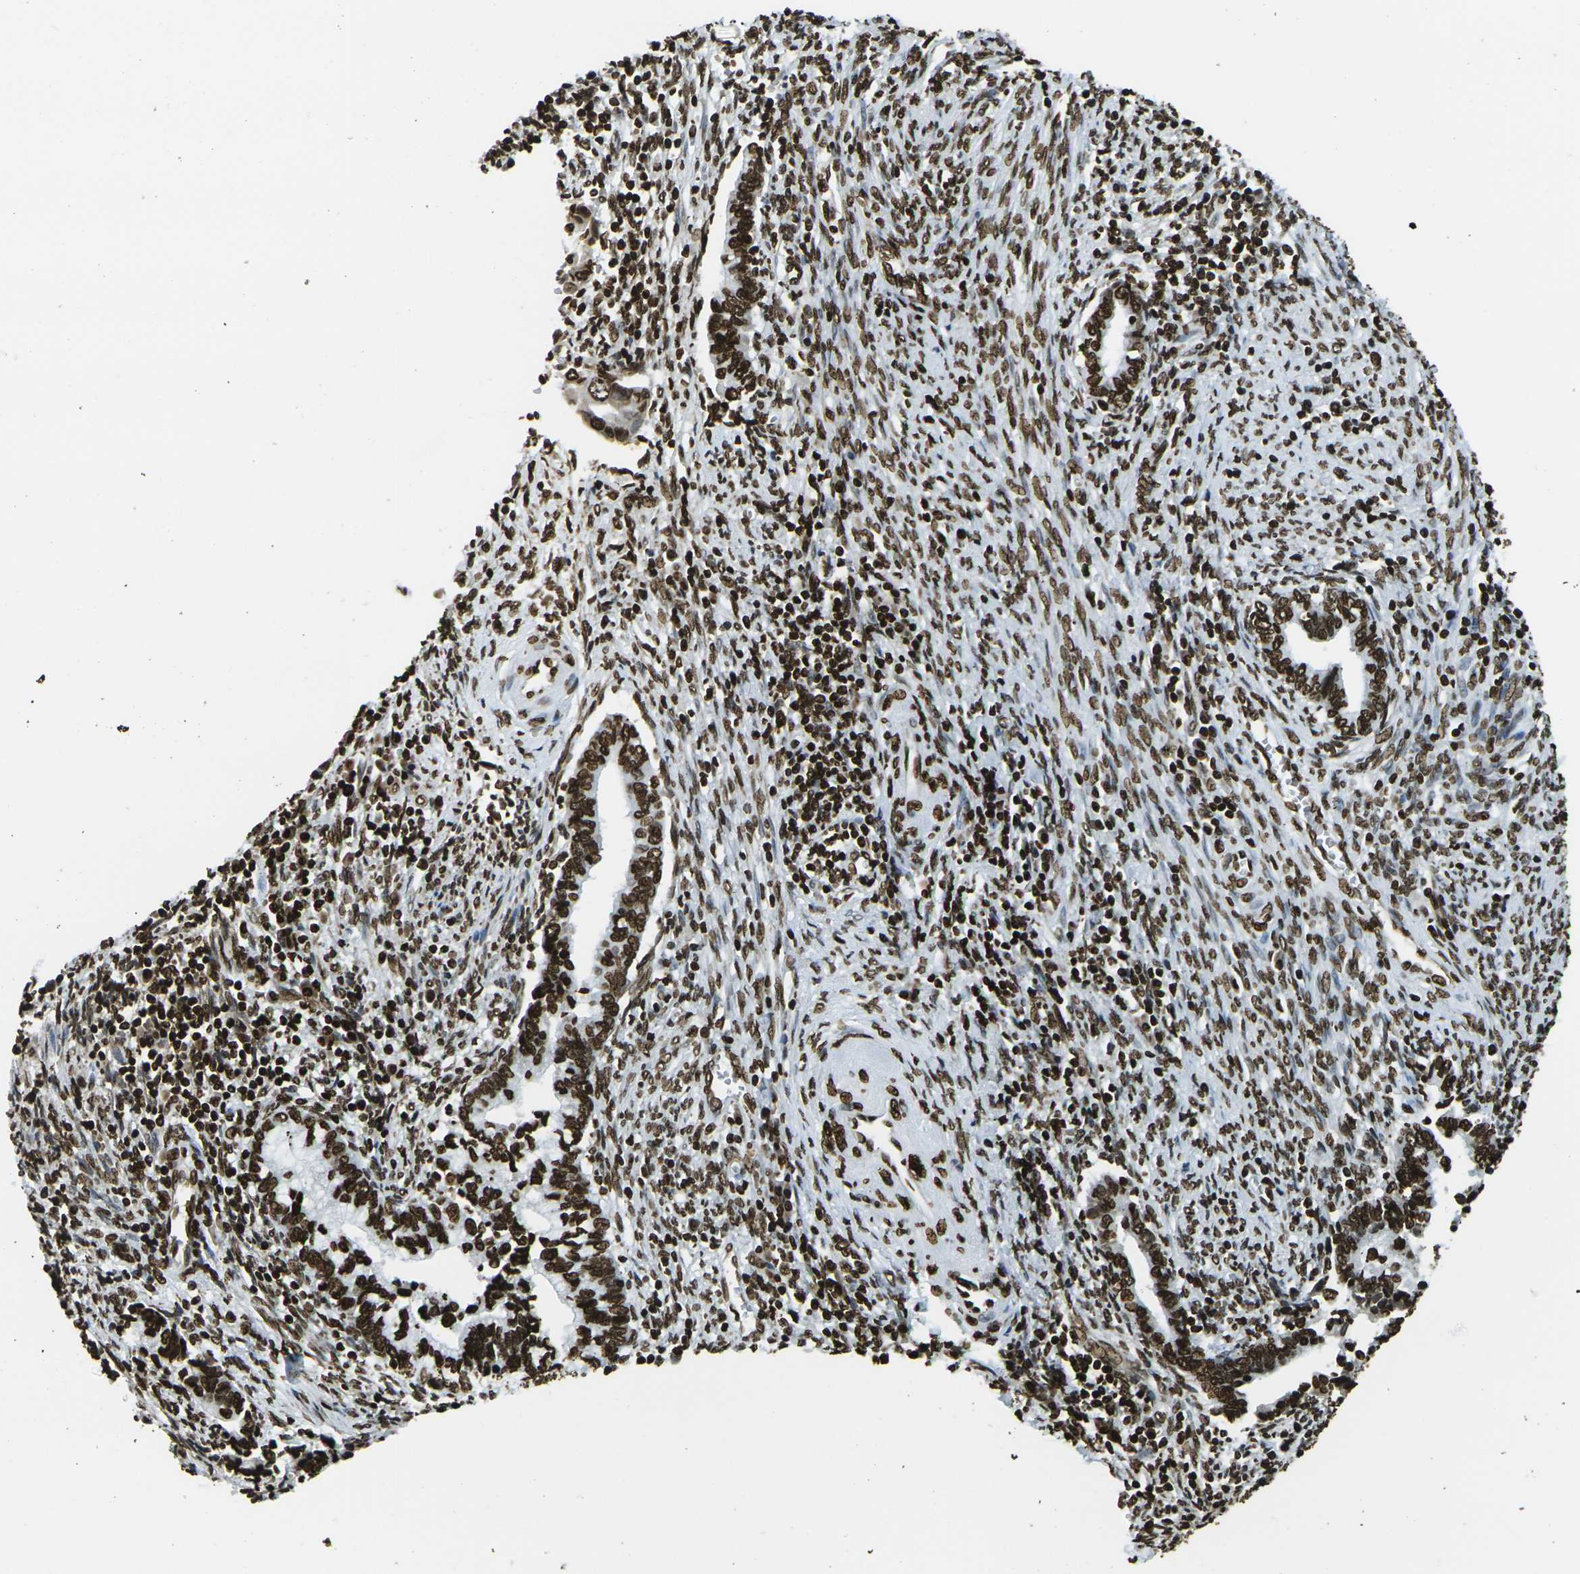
{"staining": {"intensity": "strong", "quantity": ">75%", "location": "nuclear"}, "tissue": "cervical cancer", "cell_type": "Tumor cells", "image_type": "cancer", "snomed": [{"axis": "morphology", "description": "Adenocarcinoma, NOS"}, {"axis": "topography", "description": "Cervix"}], "caption": "A brown stain labels strong nuclear expression of a protein in adenocarcinoma (cervical) tumor cells.", "gene": "H1-2", "patient": {"sex": "female", "age": 44}}